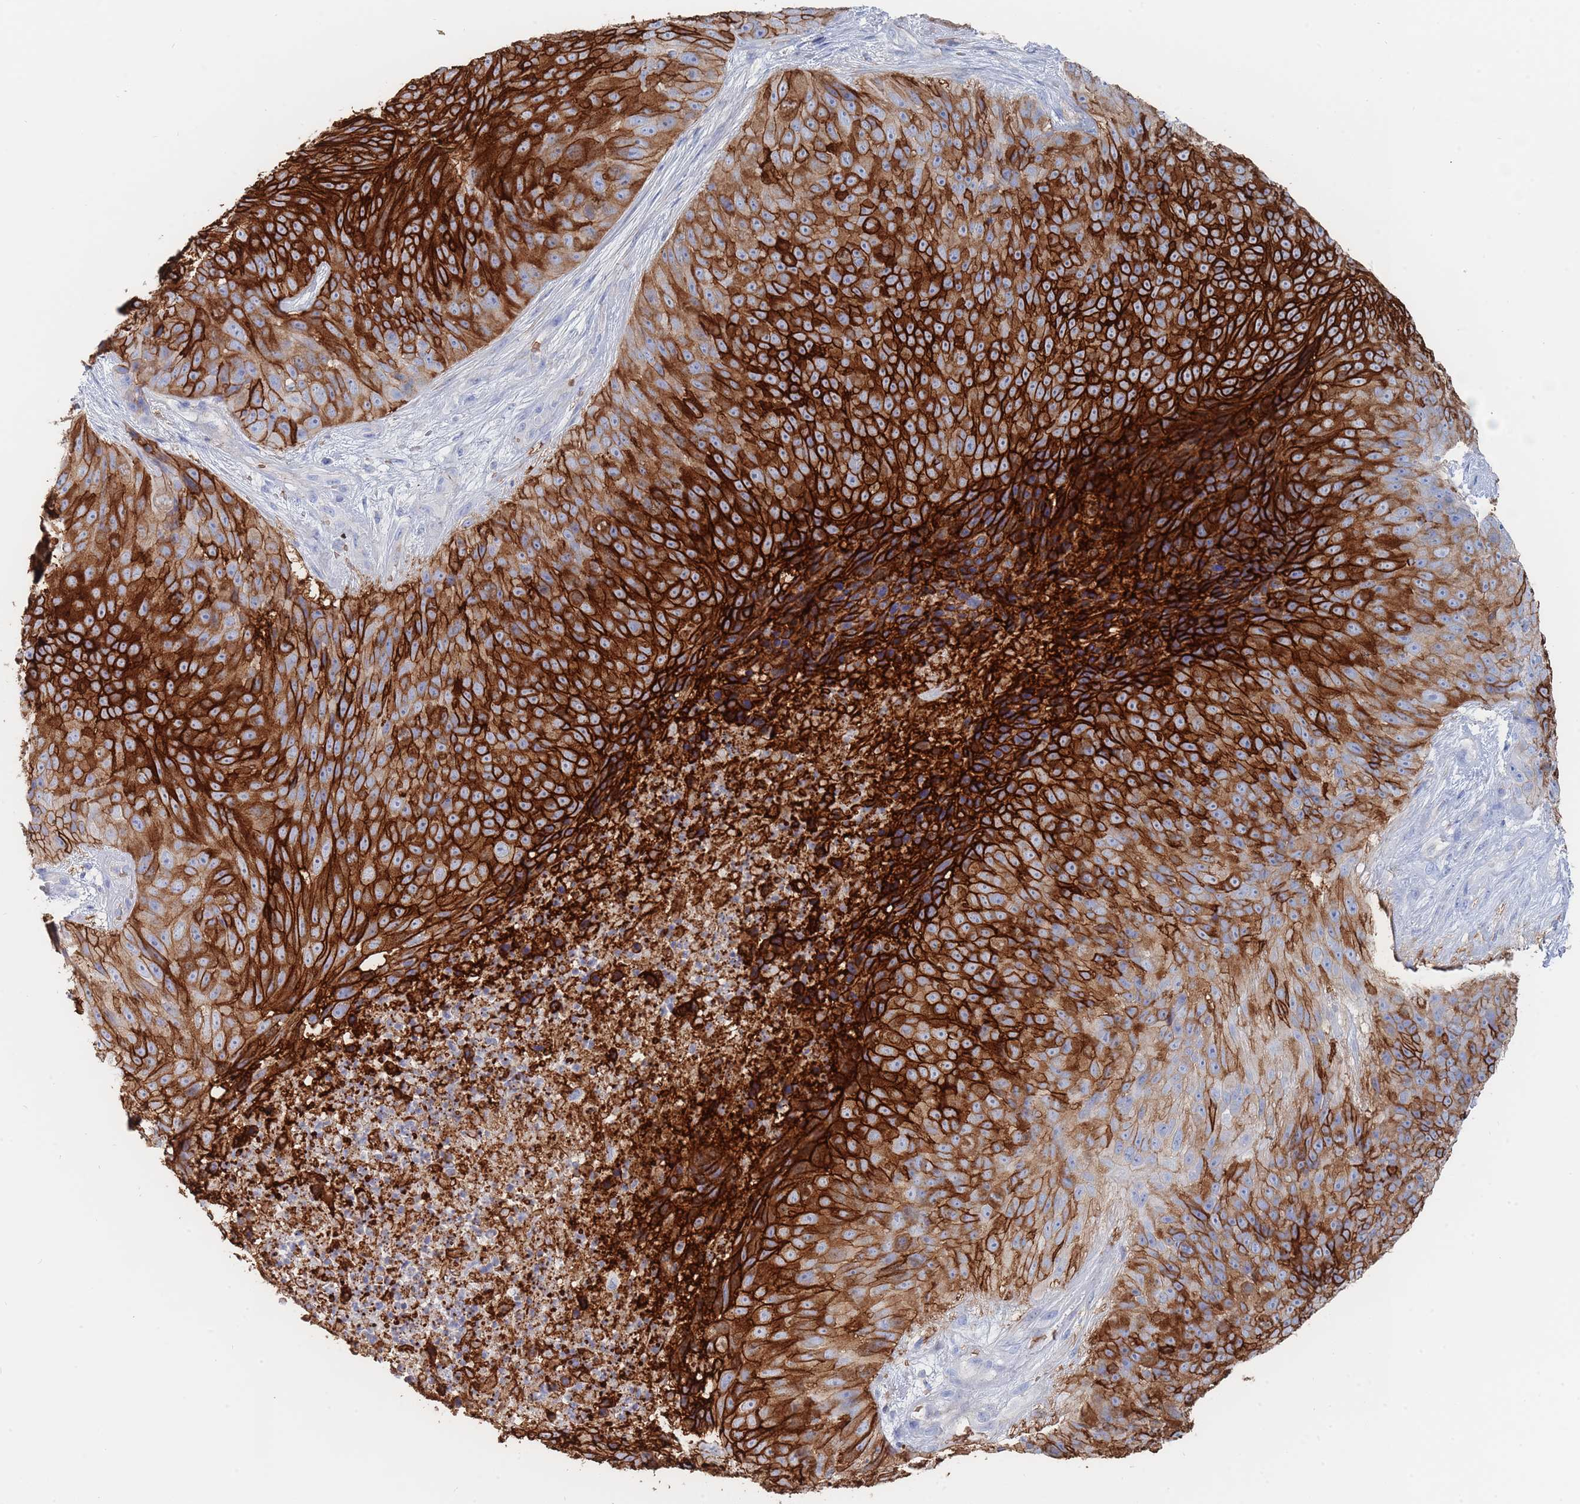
{"staining": {"intensity": "strong", "quantity": ">75%", "location": "cytoplasmic/membranous"}, "tissue": "skin cancer", "cell_type": "Tumor cells", "image_type": "cancer", "snomed": [{"axis": "morphology", "description": "Squamous cell carcinoma, NOS"}, {"axis": "topography", "description": "Skin"}], "caption": "Skin squamous cell carcinoma stained with a protein marker displays strong staining in tumor cells.", "gene": "SLC2A1", "patient": {"sex": "female", "age": 87}}